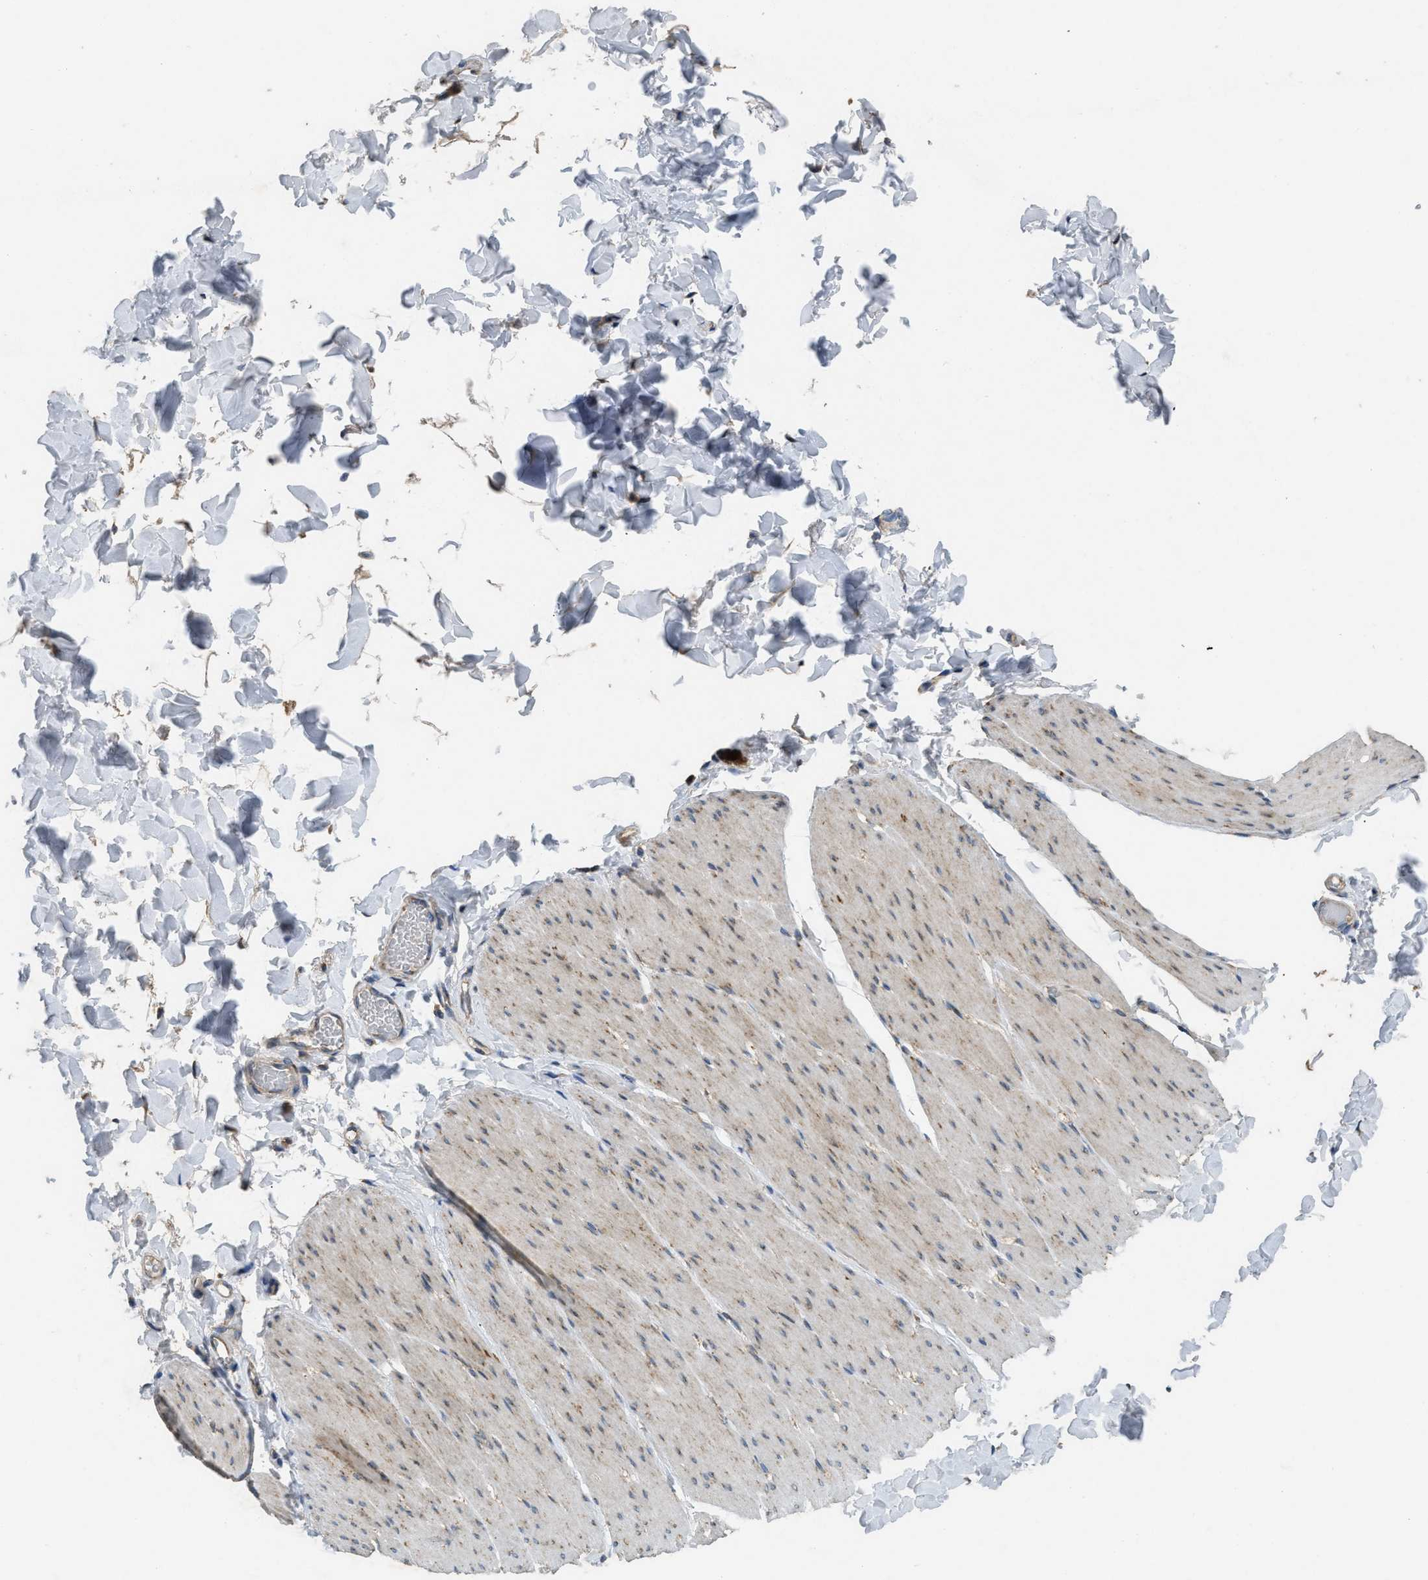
{"staining": {"intensity": "weak", "quantity": "25%-75%", "location": "cytoplasmic/membranous"}, "tissue": "smooth muscle", "cell_type": "Smooth muscle cells", "image_type": "normal", "snomed": [{"axis": "morphology", "description": "Normal tissue, NOS"}, {"axis": "topography", "description": "Smooth muscle"}, {"axis": "topography", "description": "Colon"}], "caption": "Benign smooth muscle was stained to show a protein in brown. There is low levels of weak cytoplasmic/membranous expression in approximately 25%-75% of smooth muscle cells. (DAB (3,3'-diaminobenzidine) = brown stain, brightfield microscopy at high magnification).", "gene": "TMEM150A", "patient": {"sex": "male", "age": 67}}